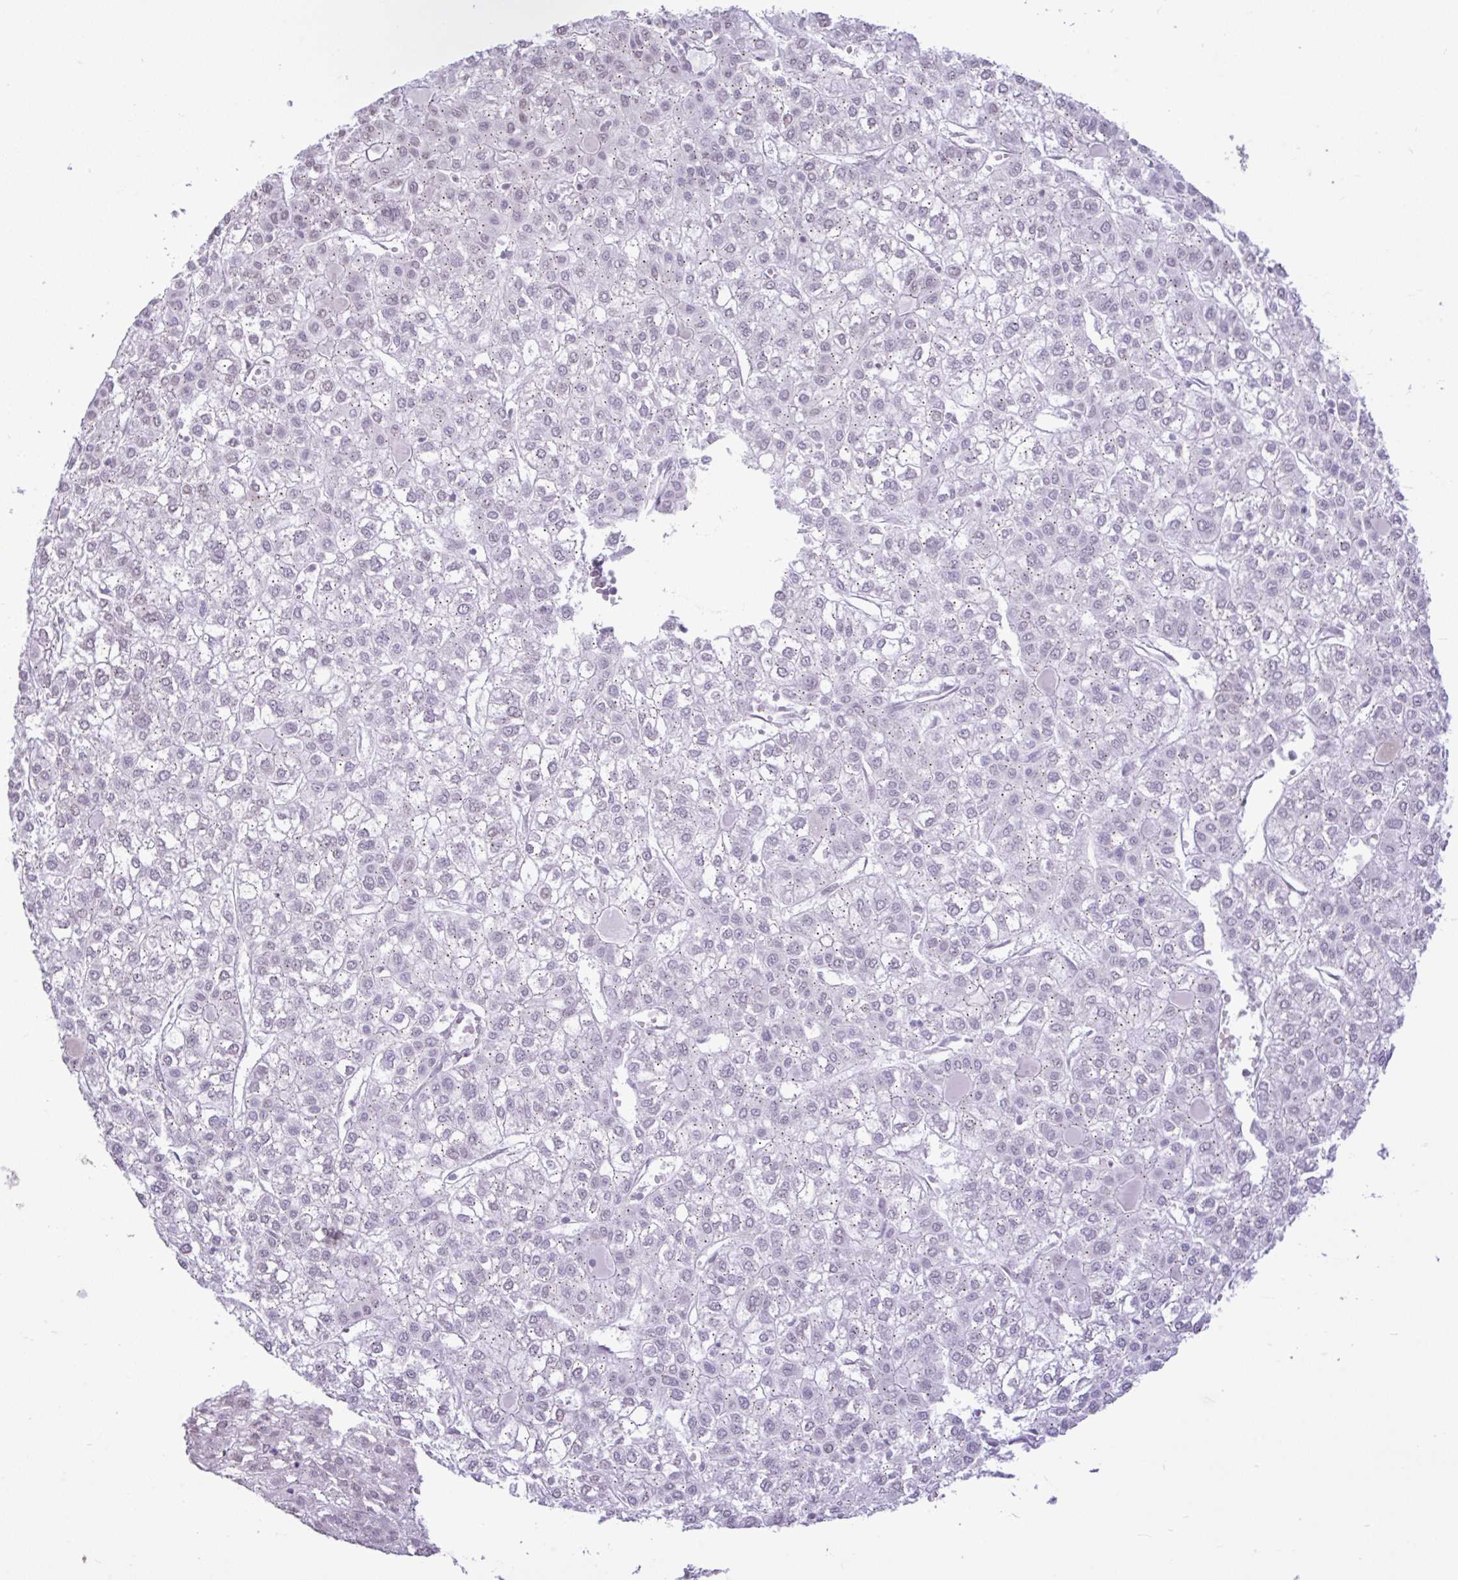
{"staining": {"intensity": "negative", "quantity": "none", "location": "none"}, "tissue": "liver cancer", "cell_type": "Tumor cells", "image_type": "cancer", "snomed": [{"axis": "morphology", "description": "Carcinoma, Hepatocellular, NOS"}, {"axis": "topography", "description": "Liver"}], "caption": "Immunohistochemistry (IHC) micrograph of liver cancer stained for a protein (brown), which displays no positivity in tumor cells. Brightfield microscopy of immunohistochemistry stained with DAB (brown) and hematoxylin (blue), captured at high magnification.", "gene": "REEP1", "patient": {"sex": "female", "age": 43}}